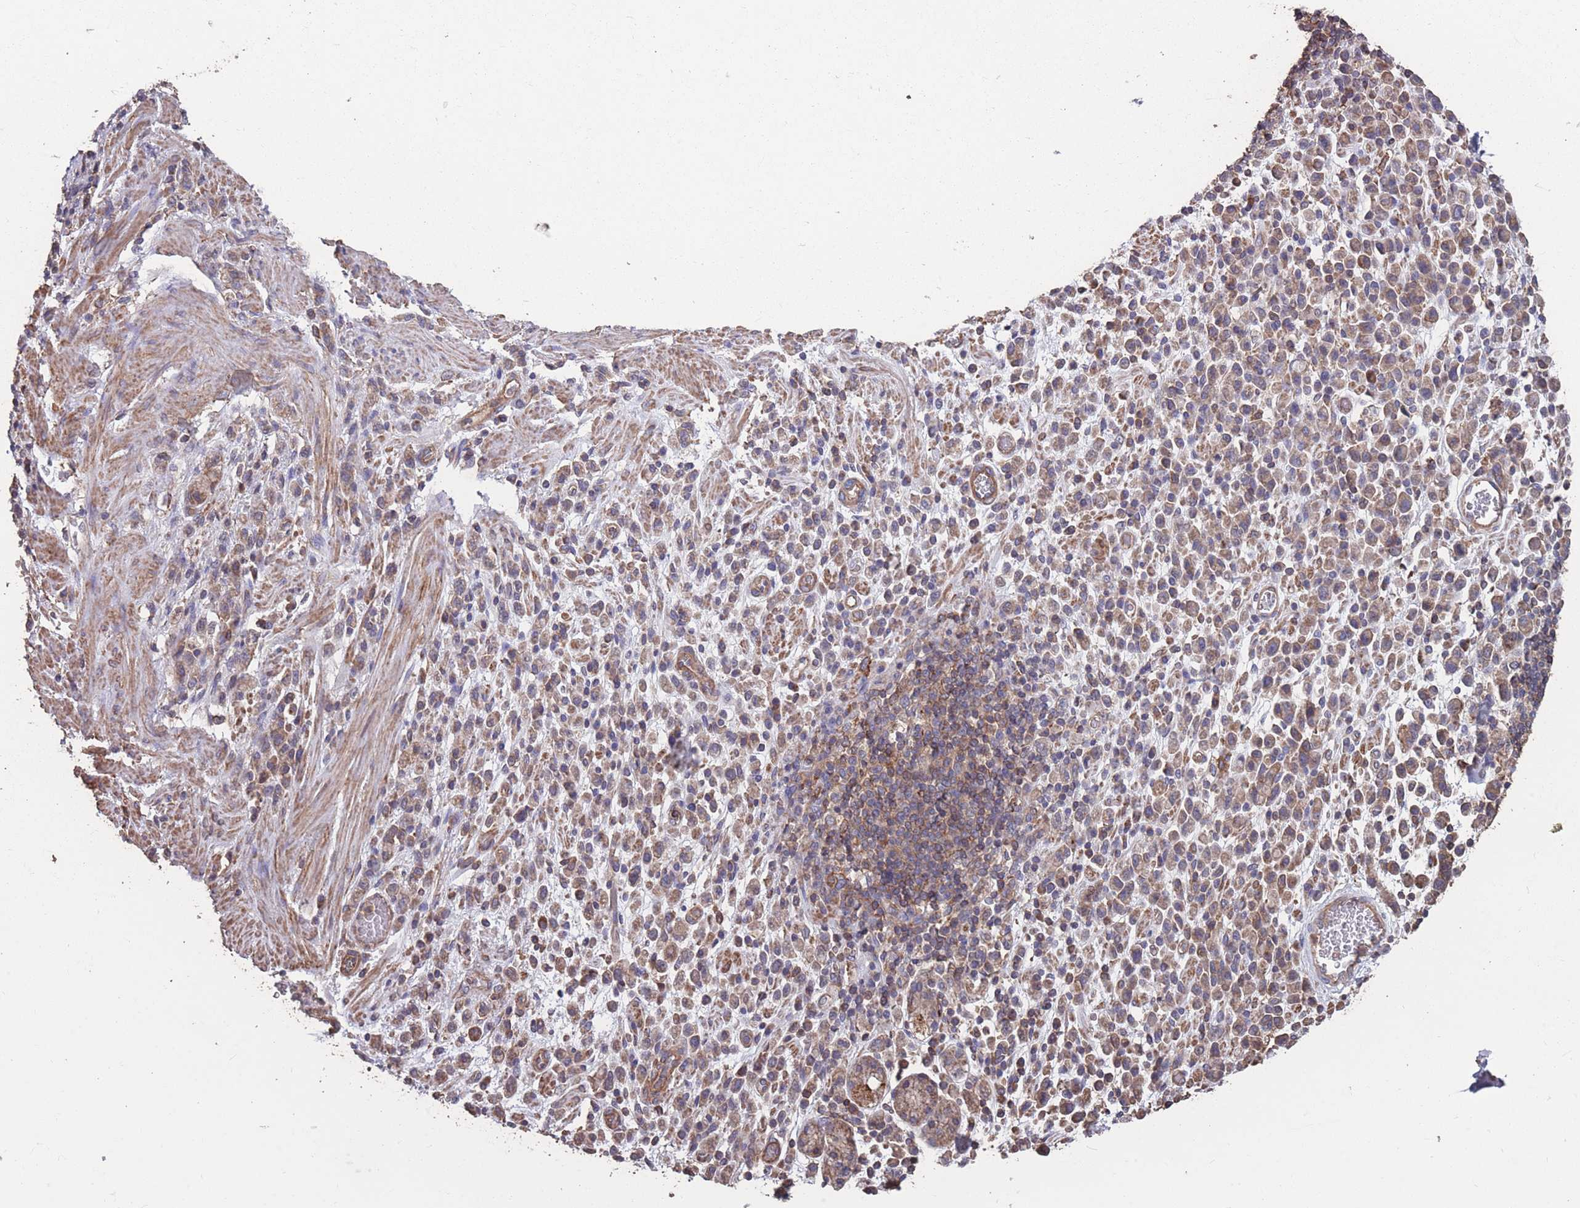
{"staining": {"intensity": "weak", "quantity": ">75%", "location": "cytoplasmic/membranous"}, "tissue": "stomach cancer", "cell_type": "Tumor cells", "image_type": "cancer", "snomed": [{"axis": "morphology", "description": "Adenocarcinoma, NOS"}, {"axis": "topography", "description": "Stomach"}], "caption": "Tumor cells exhibit low levels of weak cytoplasmic/membranous positivity in about >75% of cells in stomach adenocarcinoma.", "gene": "NUDT21", "patient": {"sex": "male", "age": 77}}